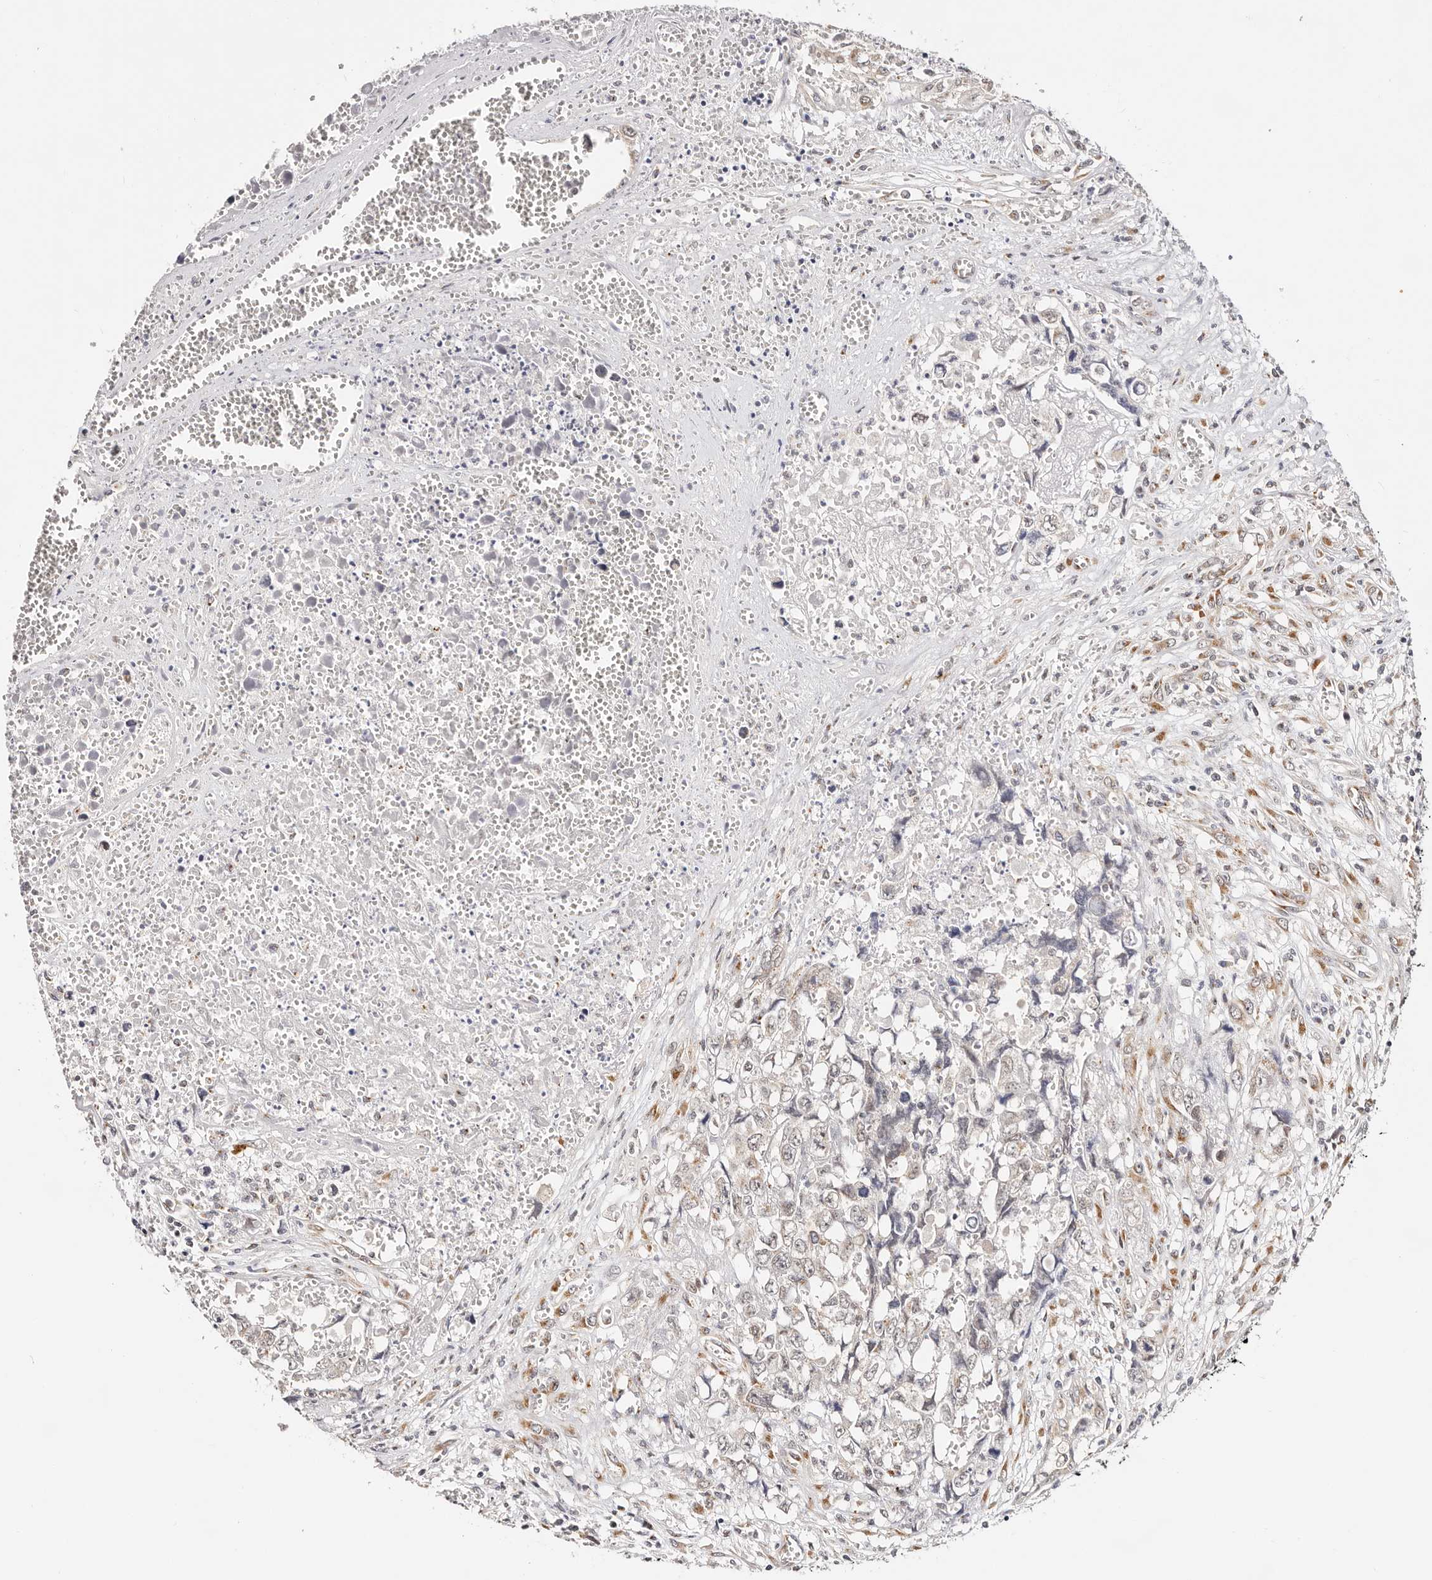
{"staining": {"intensity": "weak", "quantity": "25%-75%", "location": "nuclear"}, "tissue": "testis cancer", "cell_type": "Tumor cells", "image_type": "cancer", "snomed": [{"axis": "morphology", "description": "Carcinoma, Embryonal, NOS"}, {"axis": "topography", "description": "Testis"}], "caption": "Testis cancer tissue demonstrates weak nuclear positivity in approximately 25%-75% of tumor cells, visualized by immunohistochemistry.", "gene": "VIPAS39", "patient": {"sex": "male", "age": 31}}